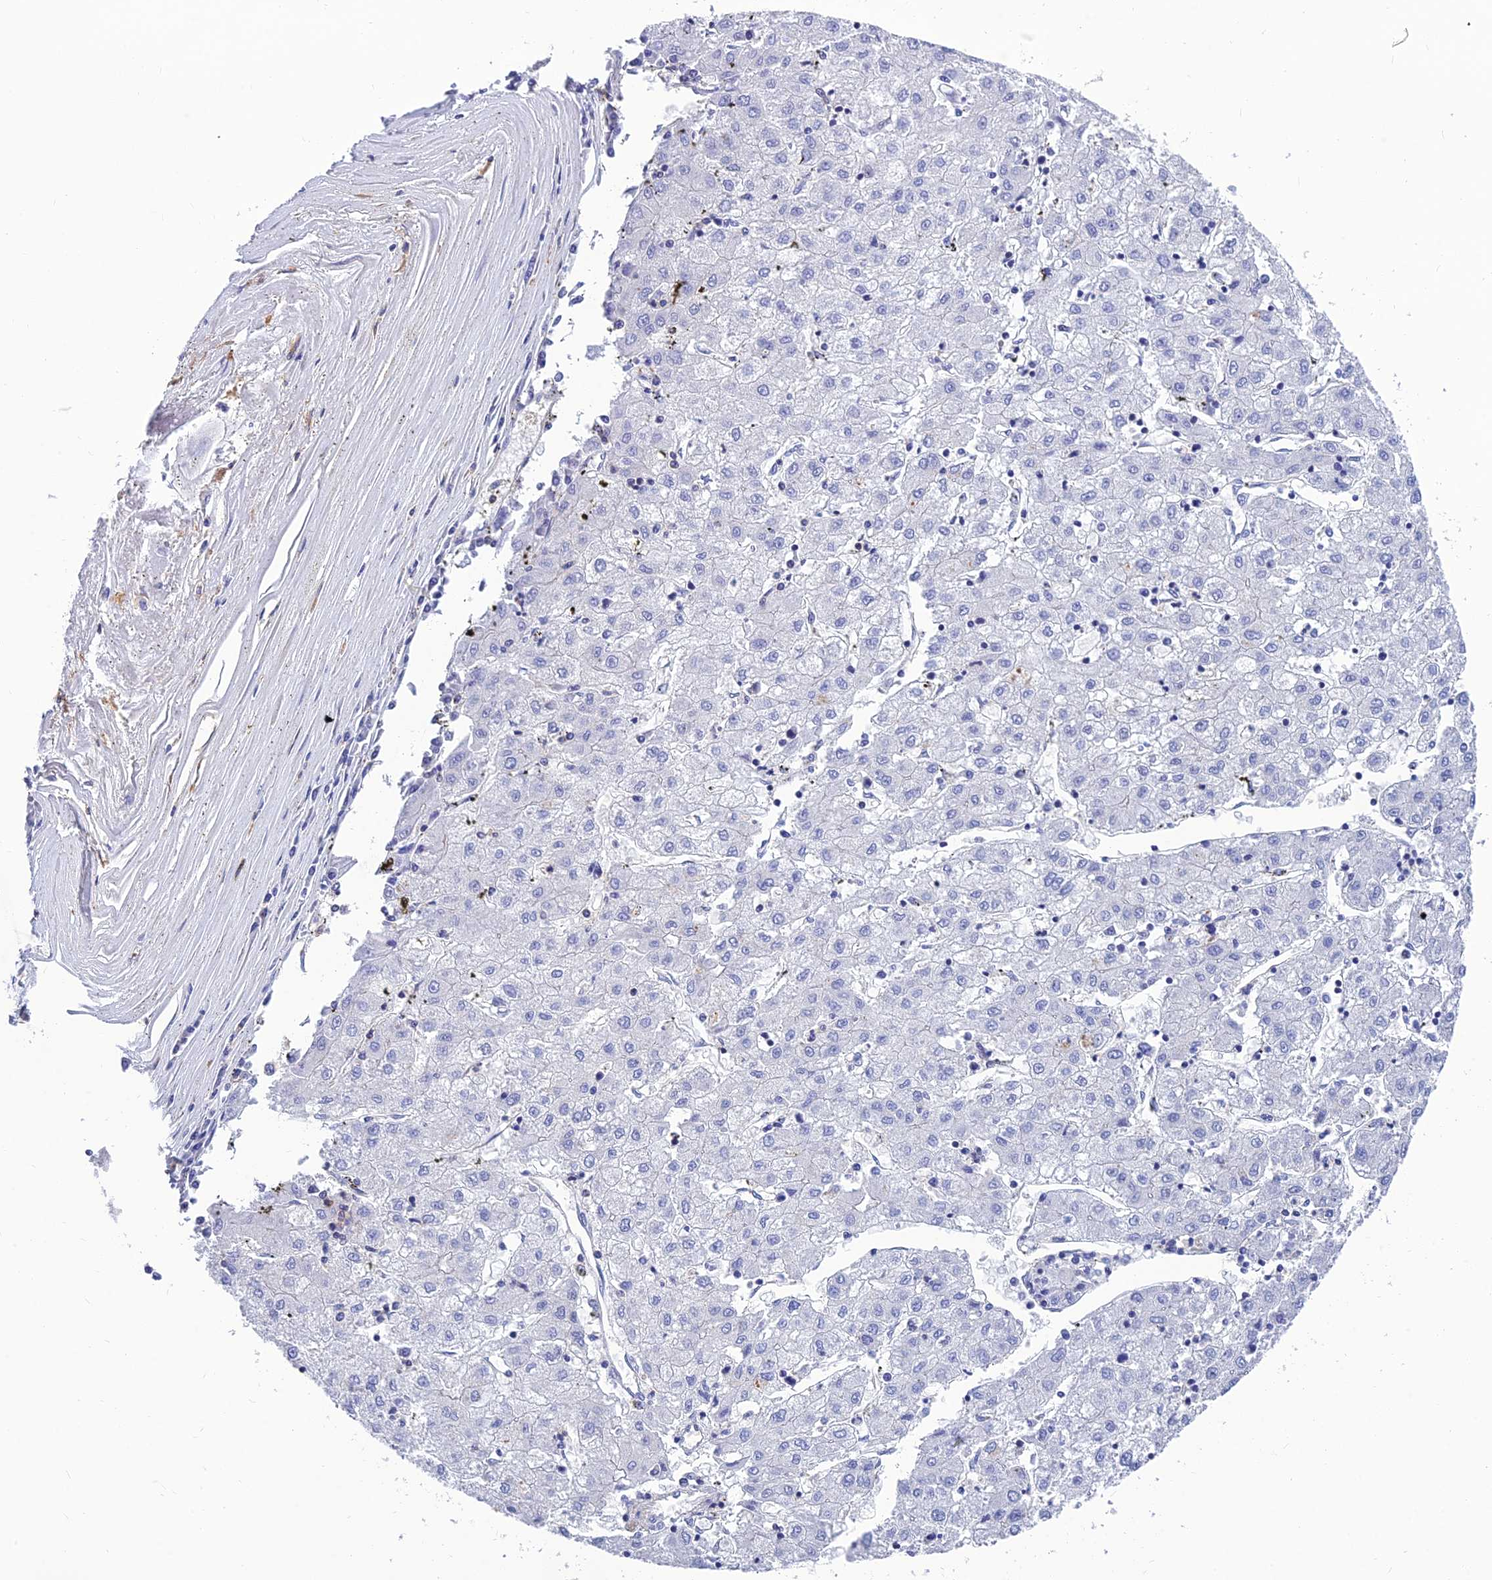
{"staining": {"intensity": "negative", "quantity": "none", "location": "none"}, "tissue": "liver cancer", "cell_type": "Tumor cells", "image_type": "cancer", "snomed": [{"axis": "morphology", "description": "Carcinoma, Hepatocellular, NOS"}, {"axis": "topography", "description": "Liver"}], "caption": "Immunohistochemical staining of human liver cancer (hepatocellular carcinoma) shows no significant positivity in tumor cells. (DAB IHC, high magnification).", "gene": "PPP1R18", "patient": {"sex": "male", "age": 72}}